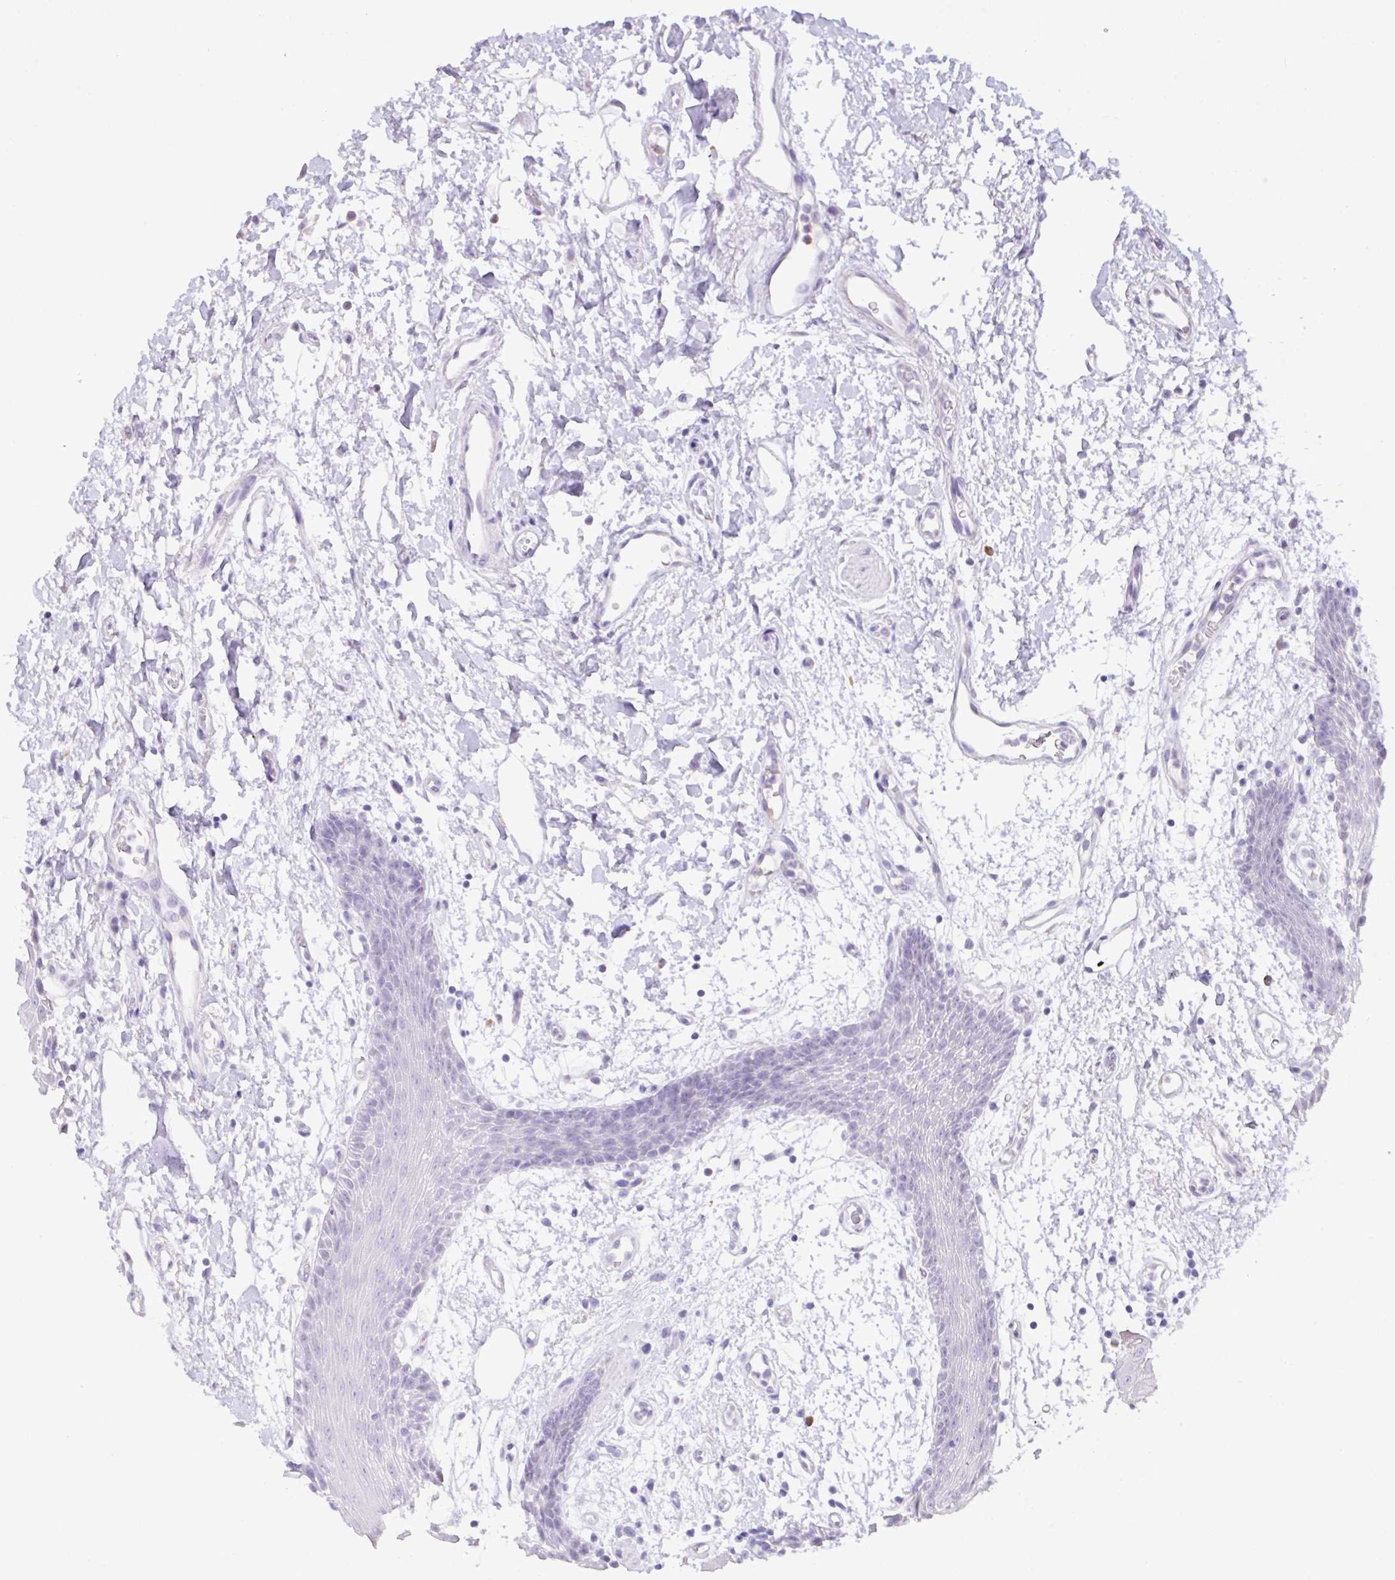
{"staining": {"intensity": "negative", "quantity": "none", "location": "none"}, "tissue": "oral mucosa", "cell_type": "Squamous epithelial cells", "image_type": "normal", "snomed": [{"axis": "morphology", "description": "Normal tissue, NOS"}, {"axis": "topography", "description": "Oral tissue"}], "caption": "Human oral mucosa stained for a protein using immunohistochemistry (IHC) demonstrates no positivity in squamous epithelial cells.", "gene": "CST11", "patient": {"sex": "female", "age": 59}}